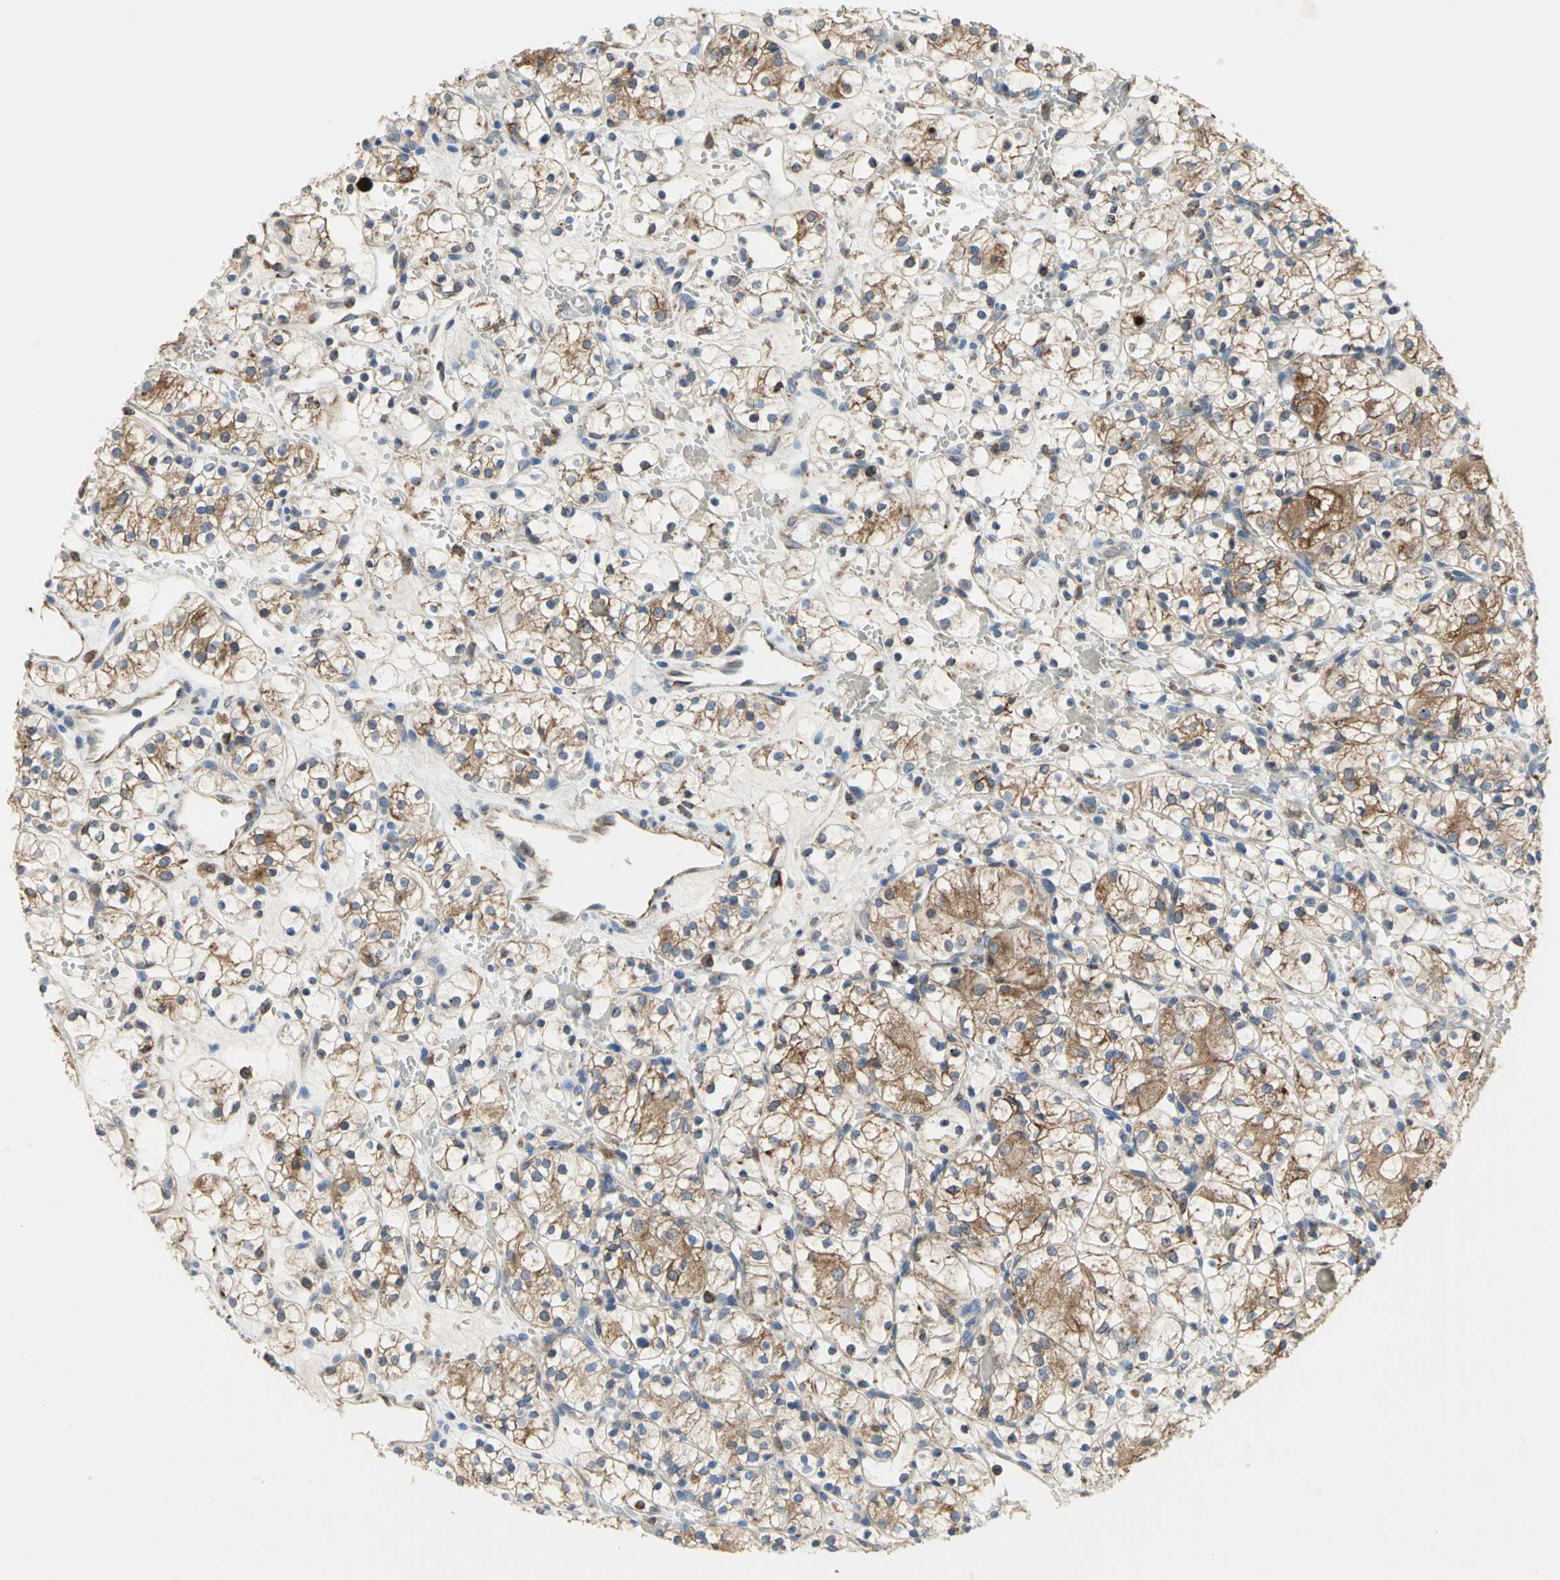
{"staining": {"intensity": "weak", "quantity": "25%-75%", "location": "cytoplasmic/membranous"}, "tissue": "renal cancer", "cell_type": "Tumor cells", "image_type": "cancer", "snomed": [{"axis": "morphology", "description": "Adenocarcinoma, NOS"}, {"axis": "topography", "description": "Kidney"}], "caption": "A brown stain shows weak cytoplasmic/membranous expression of a protein in human renal adenocarcinoma tumor cells.", "gene": "SDF2L1", "patient": {"sex": "female", "age": 60}}